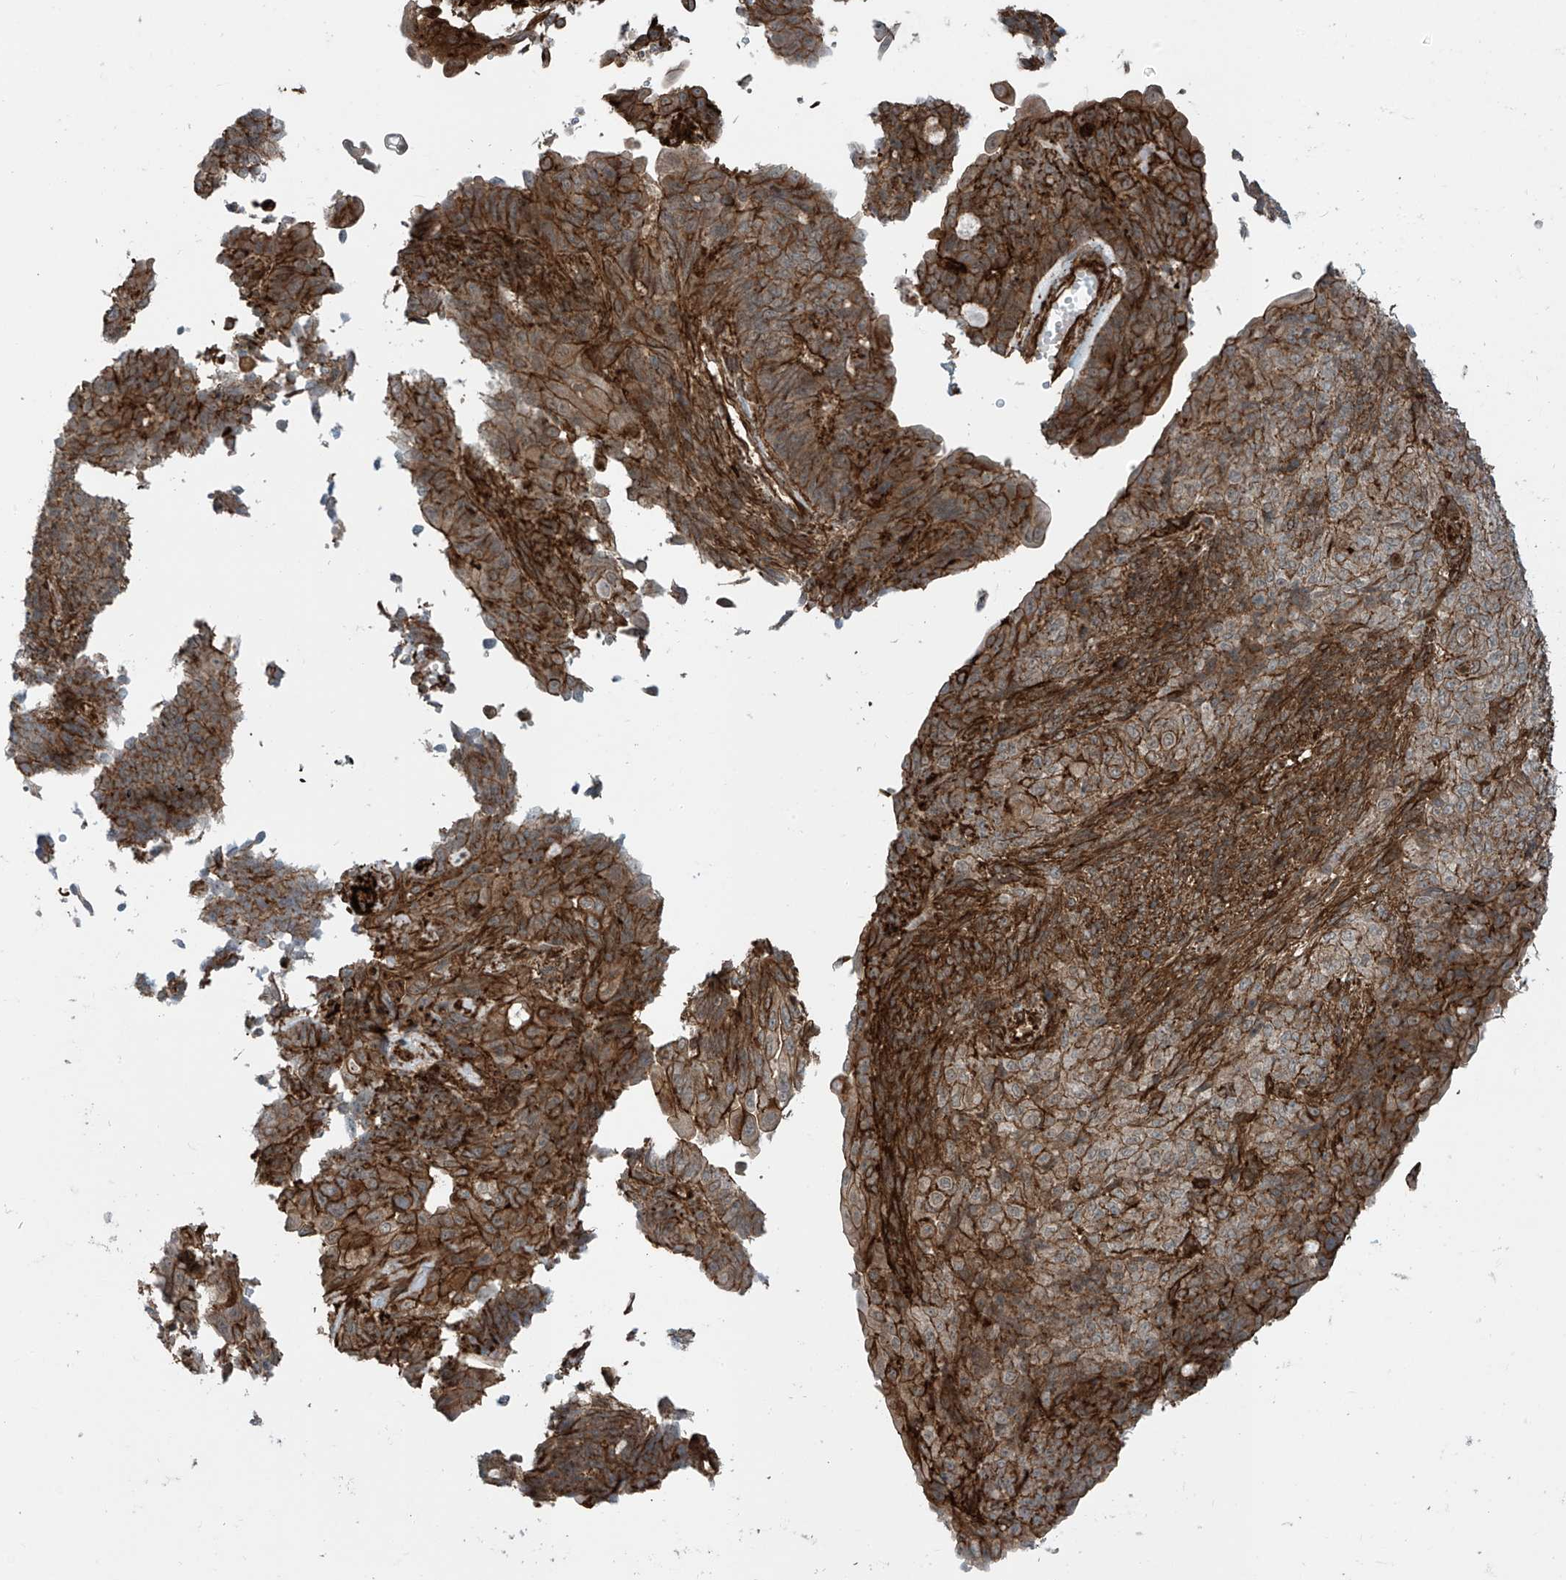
{"staining": {"intensity": "strong", "quantity": ">75%", "location": "cytoplasmic/membranous"}, "tissue": "endometrial cancer", "cell_type": "Tumor cells", "image_type": "cancer", "snomed": [{"axis": "morphology", "description": "Adenocarcinoma, NOS"}, {"axis": "topography", "description": "Endometrium"}], "caption": "Human endometrial cancer (adenocarcinoma) stained with a protein marker demonstrates strong staining in tumor cells.", "gene": "SLC9A2", "patient": {"sex": "female", "age": 32}}